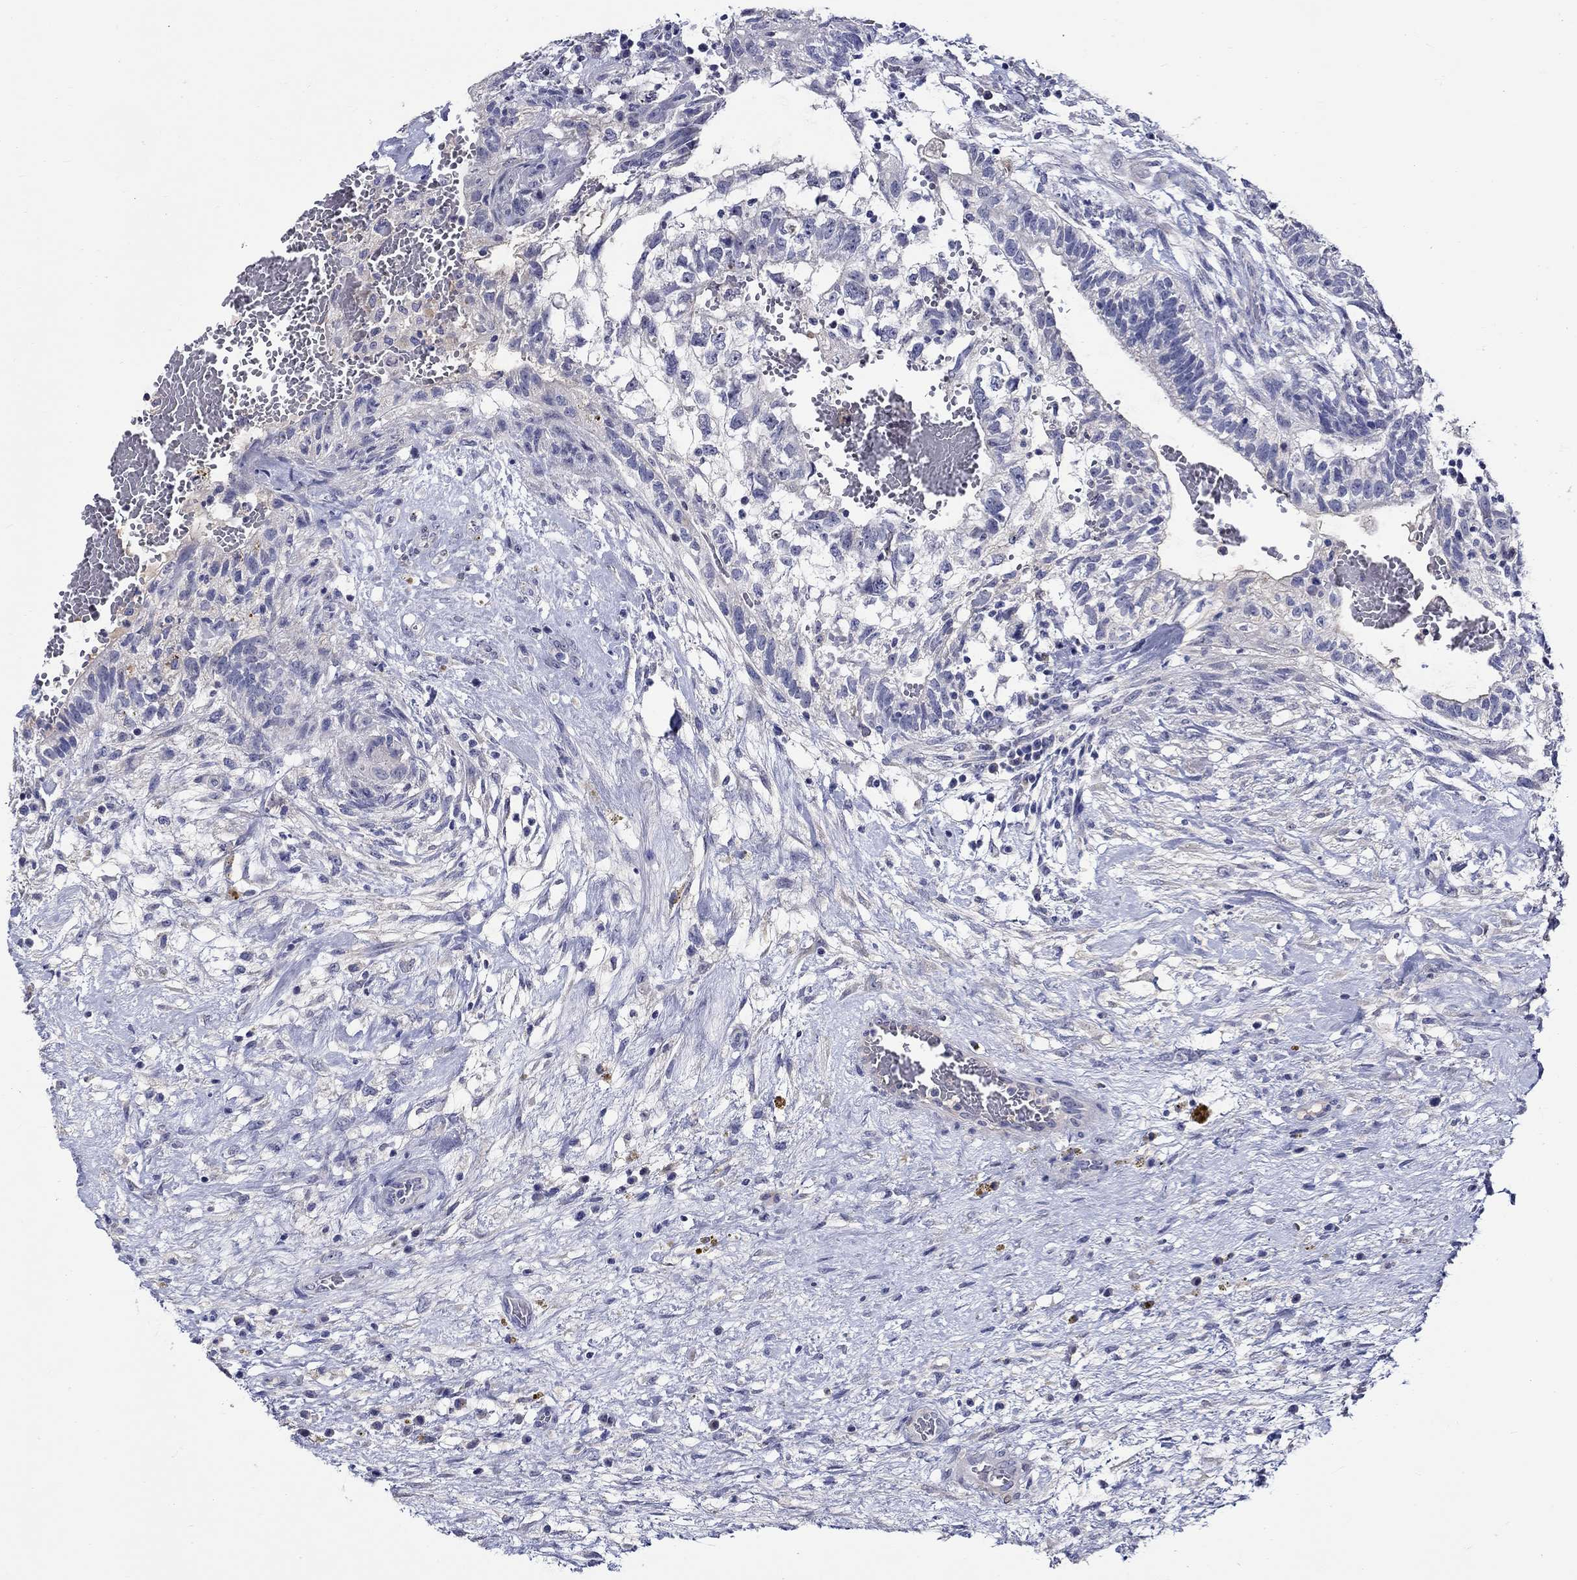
{"staining": {"intensity": "negative", "quantity": "none", "location": "none"}, "tissue": "testis cancer", "cell_type": "Tumor cells", "image_type": "cancer", "snomed": [{"axis": "morphology", "description": "Normal tissue, NOS"}, {"axis": "morphology", "description": "Carcinoma, Embryonal, NOS"}, {"axis": "topography", "description": "Testis"}, {"axis": "topography", "description": "Epididymis"}], "caption": "High magnification brightfield microscopy of testis cancer stained with DAB (3,3'-diaminobenzidine) (brown) and counterstained with hematoxylin (blue): tumor cells show no significant positivity. (DAB (3,3'-diaminobenzidine) immunohistochemistry (IHC) with hematoxylin counter stain).", "gene": "SLC30A3", "patient": {"sex": "male", "age": 32}}